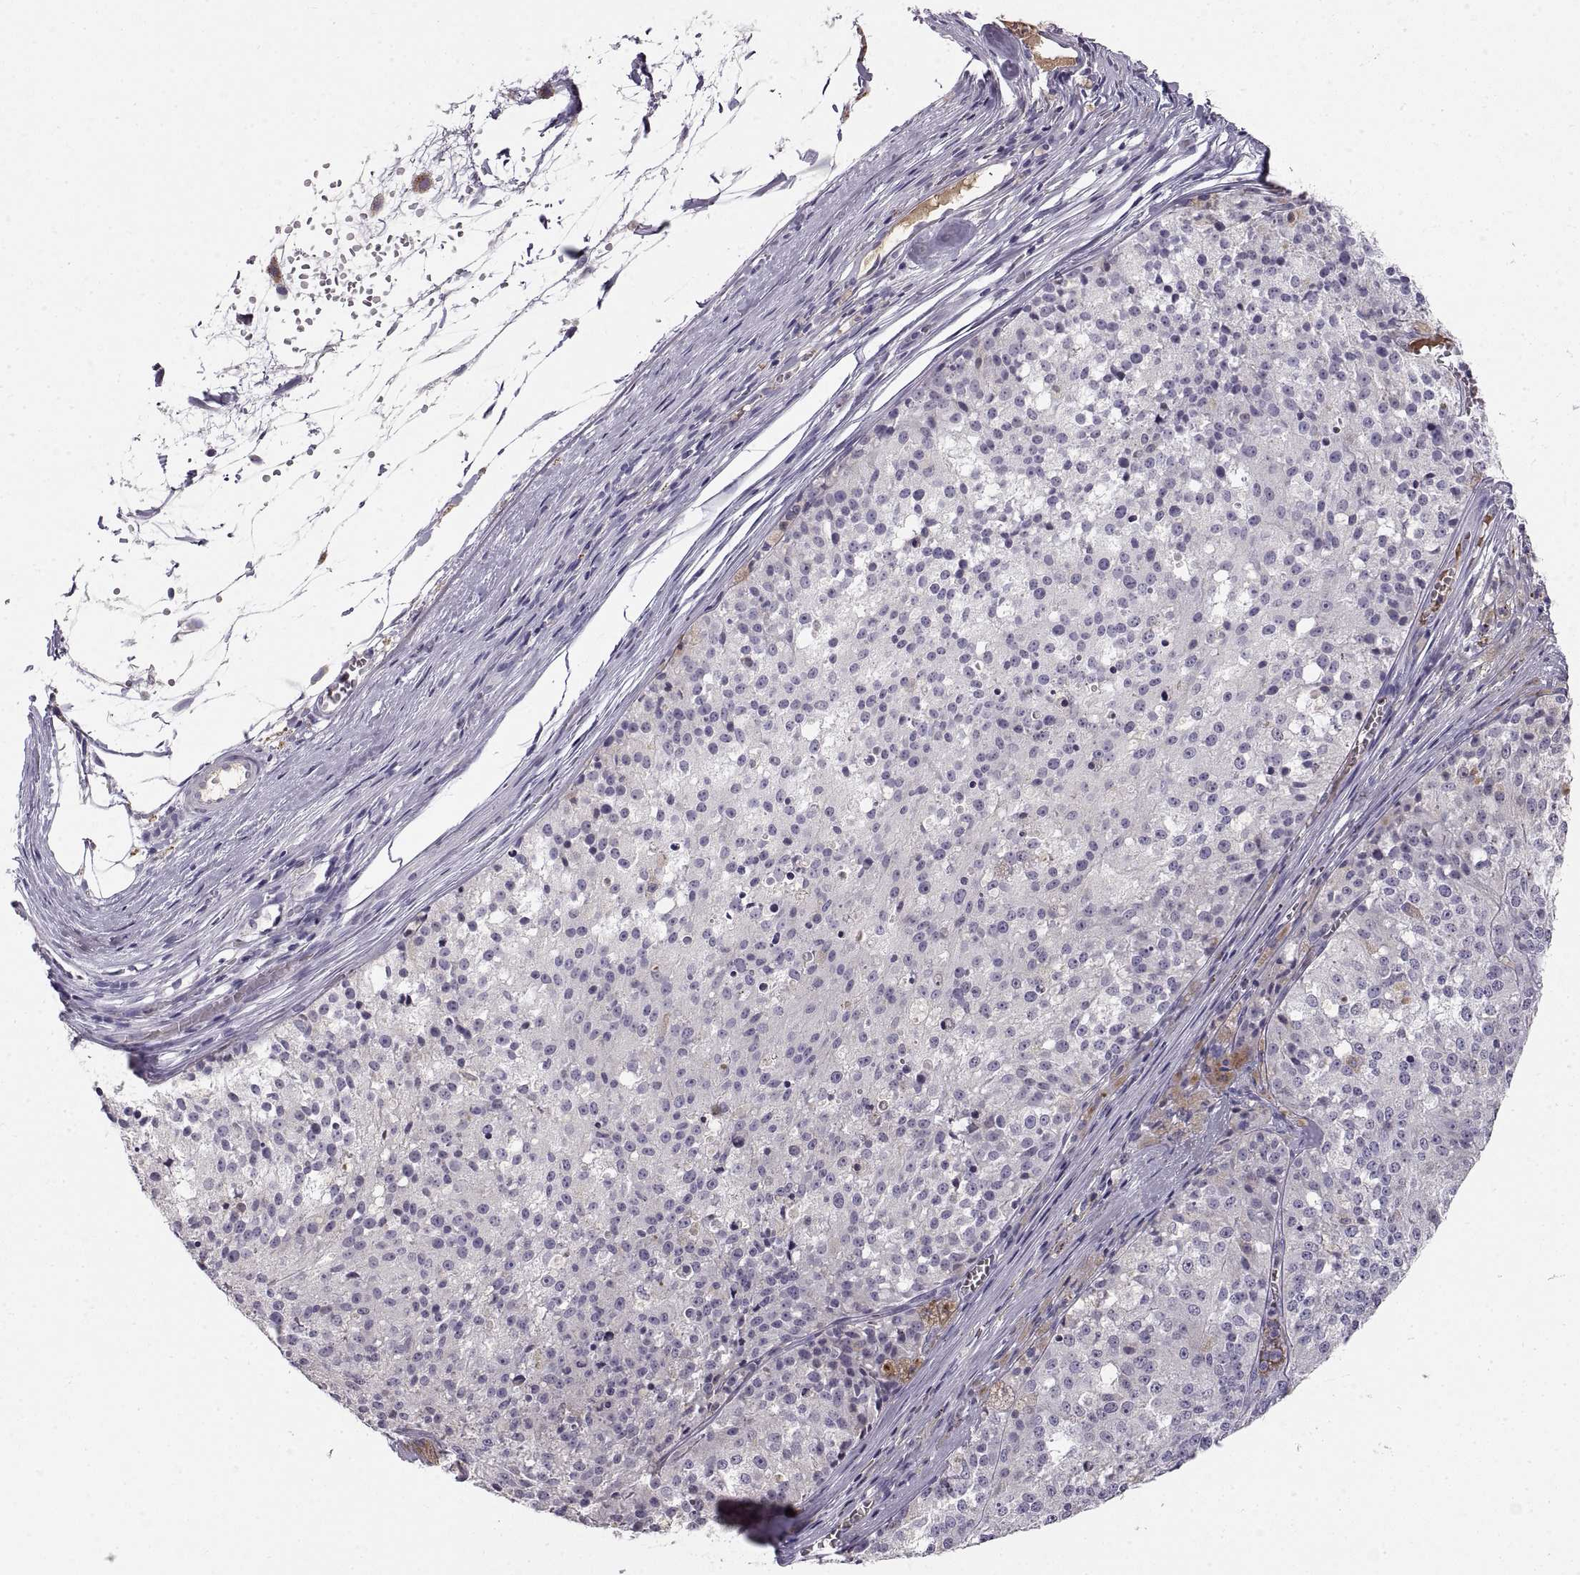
{"staining": {"intensity": "negative", "quantity": "none", "location": "none"}, "tissue": "melanoma", "cell_type": "Tumor cells", "image_type": "cancer", "snomed": [{"axis": "morphology", "description": "Malignant melanoma, Metastatic site"}, {"axis": "topography", "description": "Lymph node"}], "caption": "Tumor cells are negative for brown protein staining in malignant melanoma (metastatic site).", "gene": "ADAM32", "patient": {"sex": "female", "age": 64}}